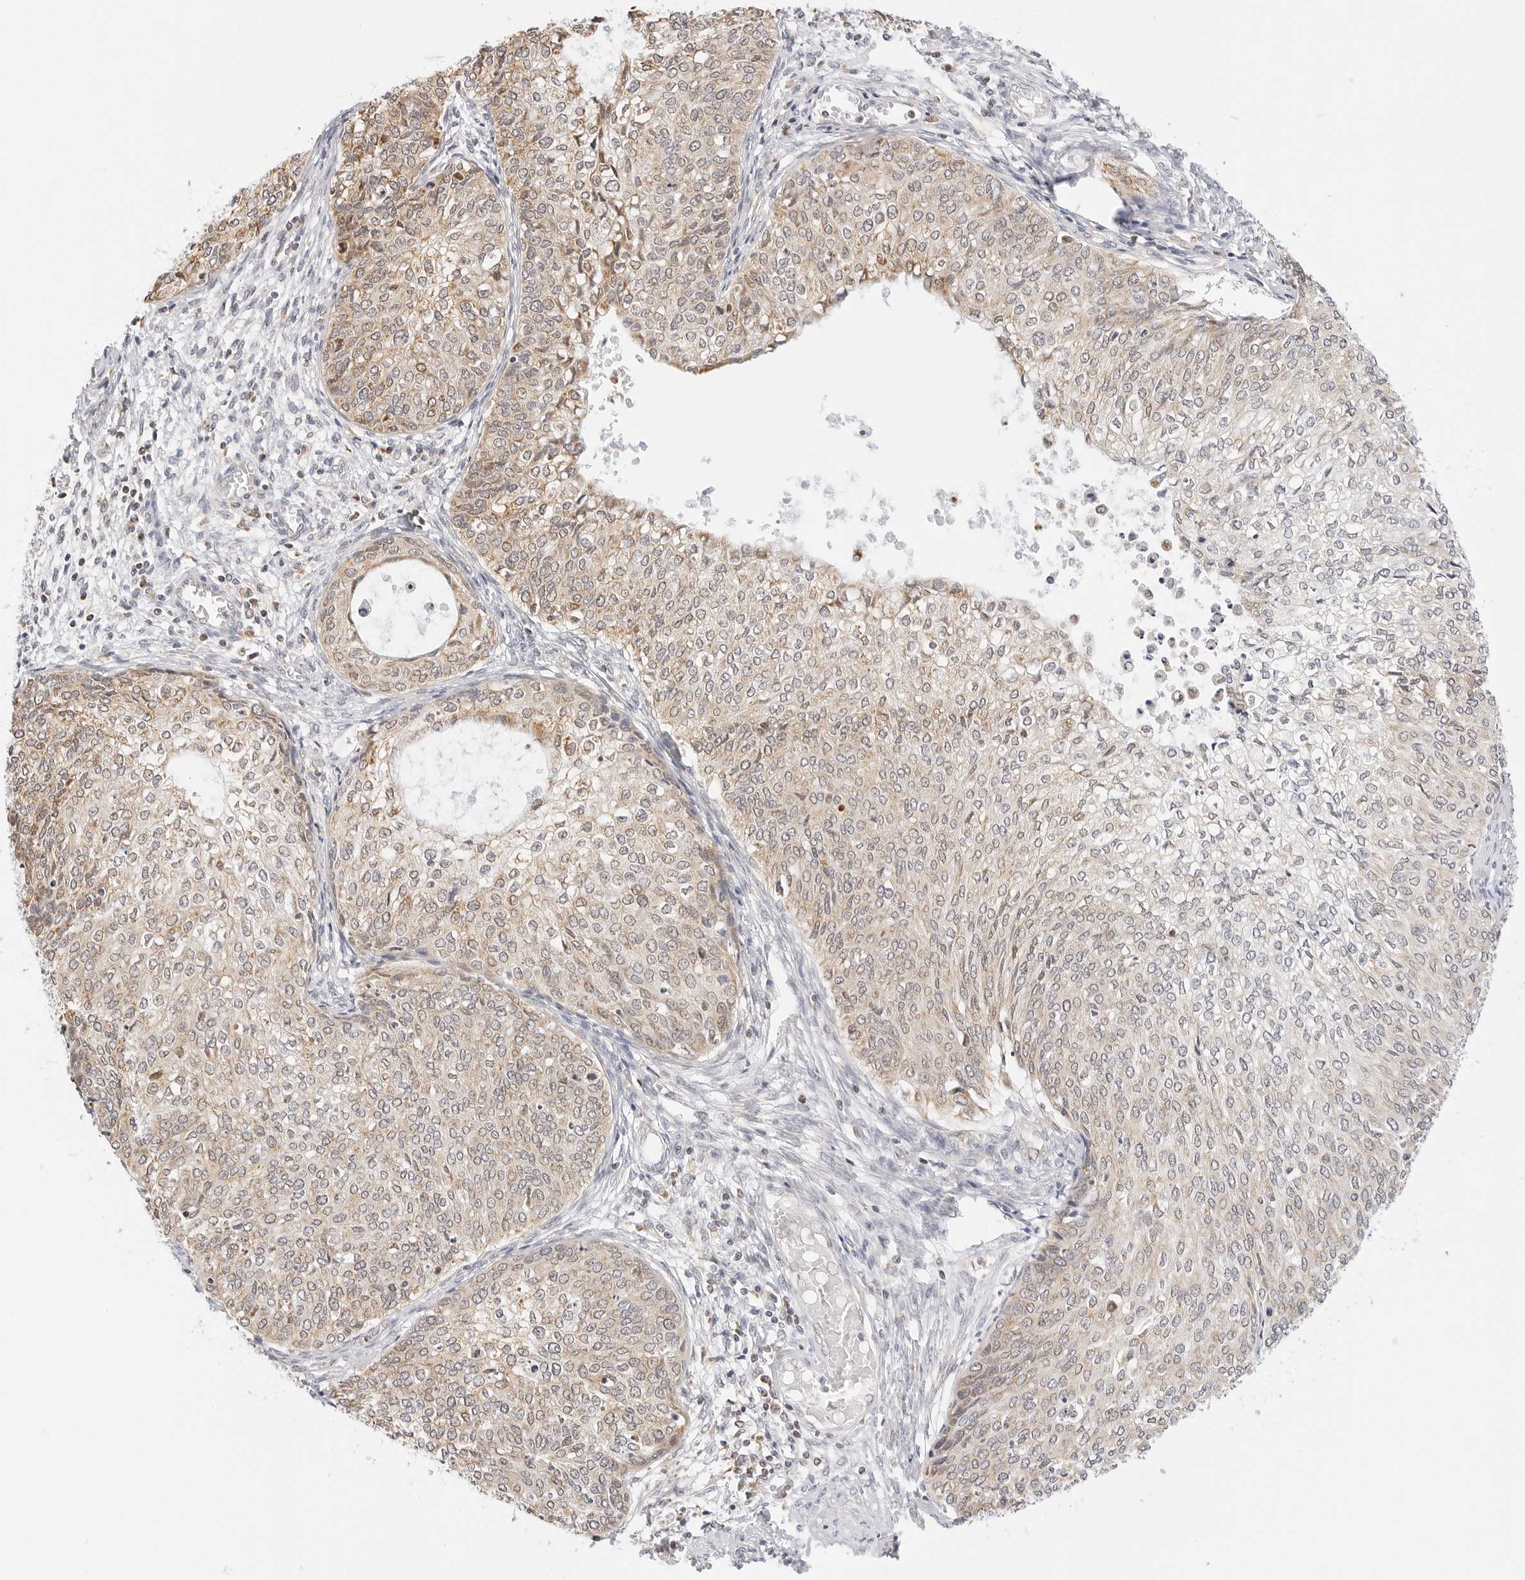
{"staining": {"intensity": "weak", "quantity": "<25%", "location": "cytoplasmic/membranous"}, "tissue": "cervical cancer", "cell_type": "Tumor cells", "image_type": "cancer", "snomed": [{"axis": "morphology", "description": "Squamous cell carcinoma, NOS"}, {"axis": "topography", "description": "Cervix"}], "caption": "Tumor cells show no significant positivity in cervical squamous cell carcinoma.", "gene": "GORAB", "patient": {"sex": "female", "age": 37}}